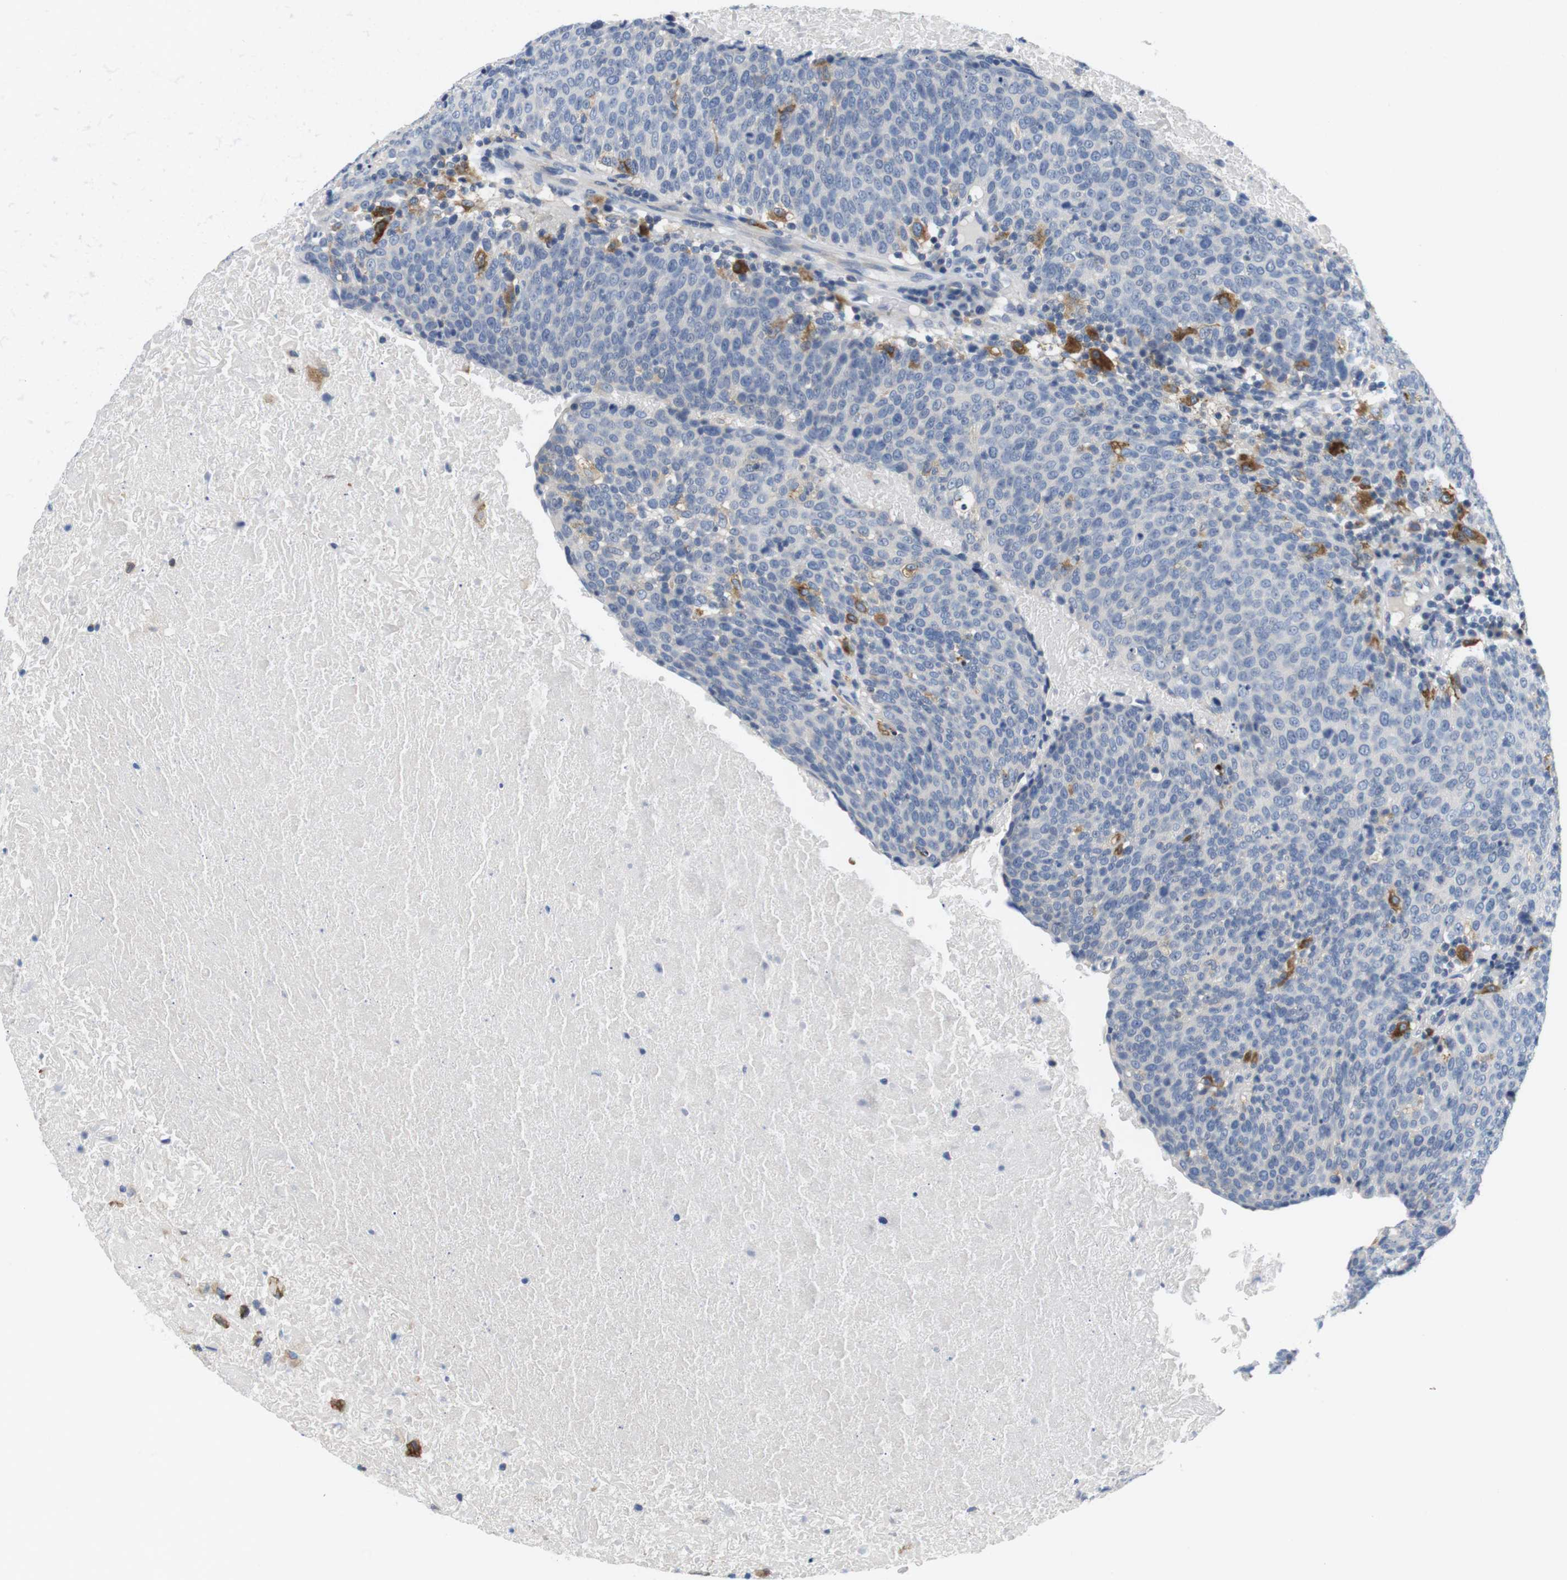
{"staining": {"intensity": "negative", "quantity": "none", "location": "none"}, "tissue": "head and neck cancer", "cell_type": "Tumor cells", "image_type": "cancer", "snomed": [{"axis": "morphology", "description": "Squamous cell carcinoma, NOS"}, {"axis": "morphology", "description": "Squamous cell carcinoma, metastatic, NOS"}, {"axis": "topography", "description": "Lymph node"}, {"axis": "topography", "description": "Head-Neck"}], "caption": "Immunohistochemistry (IHC) of human head and neck squamous cell carcinoma demonstrates no staining in tumor cells.", "gene": "CNGA2", "patient": {"sex": "male", "age": 62}}